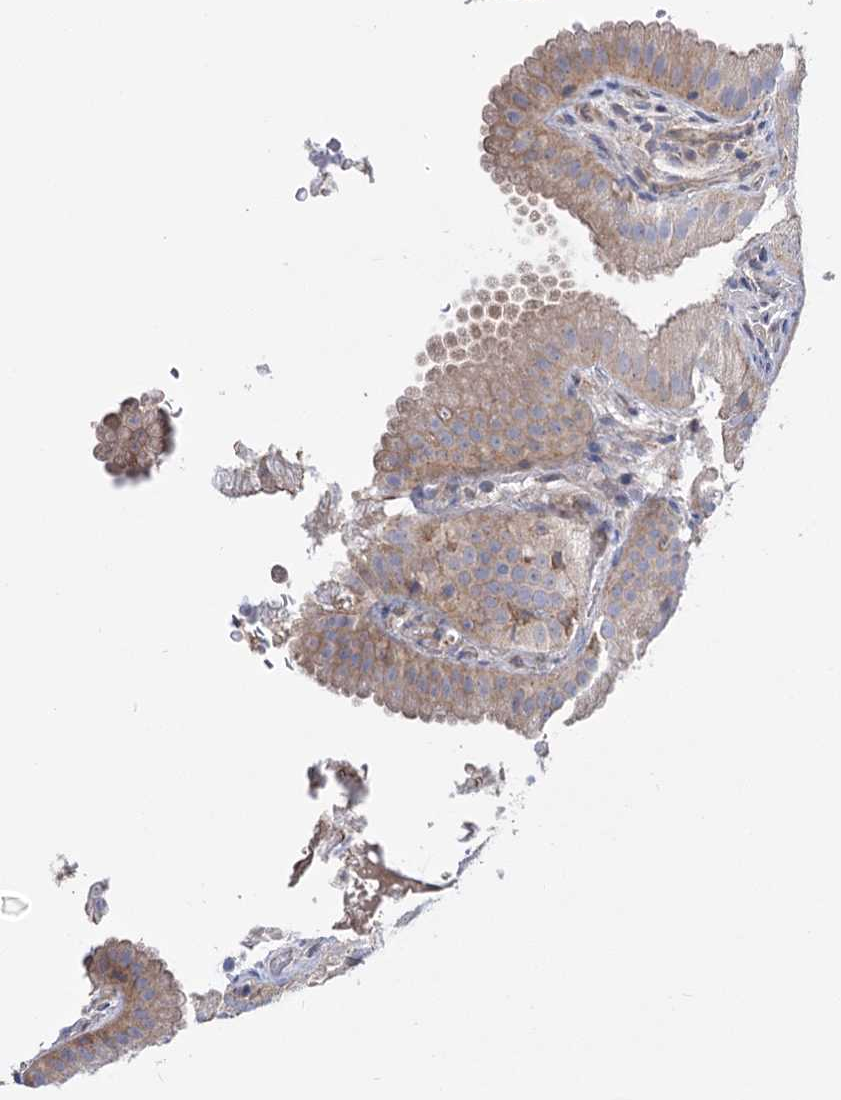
{"staining": {"intensity": "weak", "quantity": "25%-75%", "location": "cytoplasmic/membranous"}, "tissue": "gallbladder", "cell_type": "Glandular cells", "image_type": "normal", "snomed": [{"axis": "morphology", "description": "Normal tissue, NOS"}, {"axis": "topography", "description": "Gallbladder"}], "caption": "Immunohistochemistry (IHC) micrograph of benign gallbladder stained for a protein (brown), which demonstrates low levels of weak cytoplasmic/membranous staining in approximately 25%-75% of glandular cells.", "gene": "WASHC3", "patient": {"sex": "female", "age": 30}}